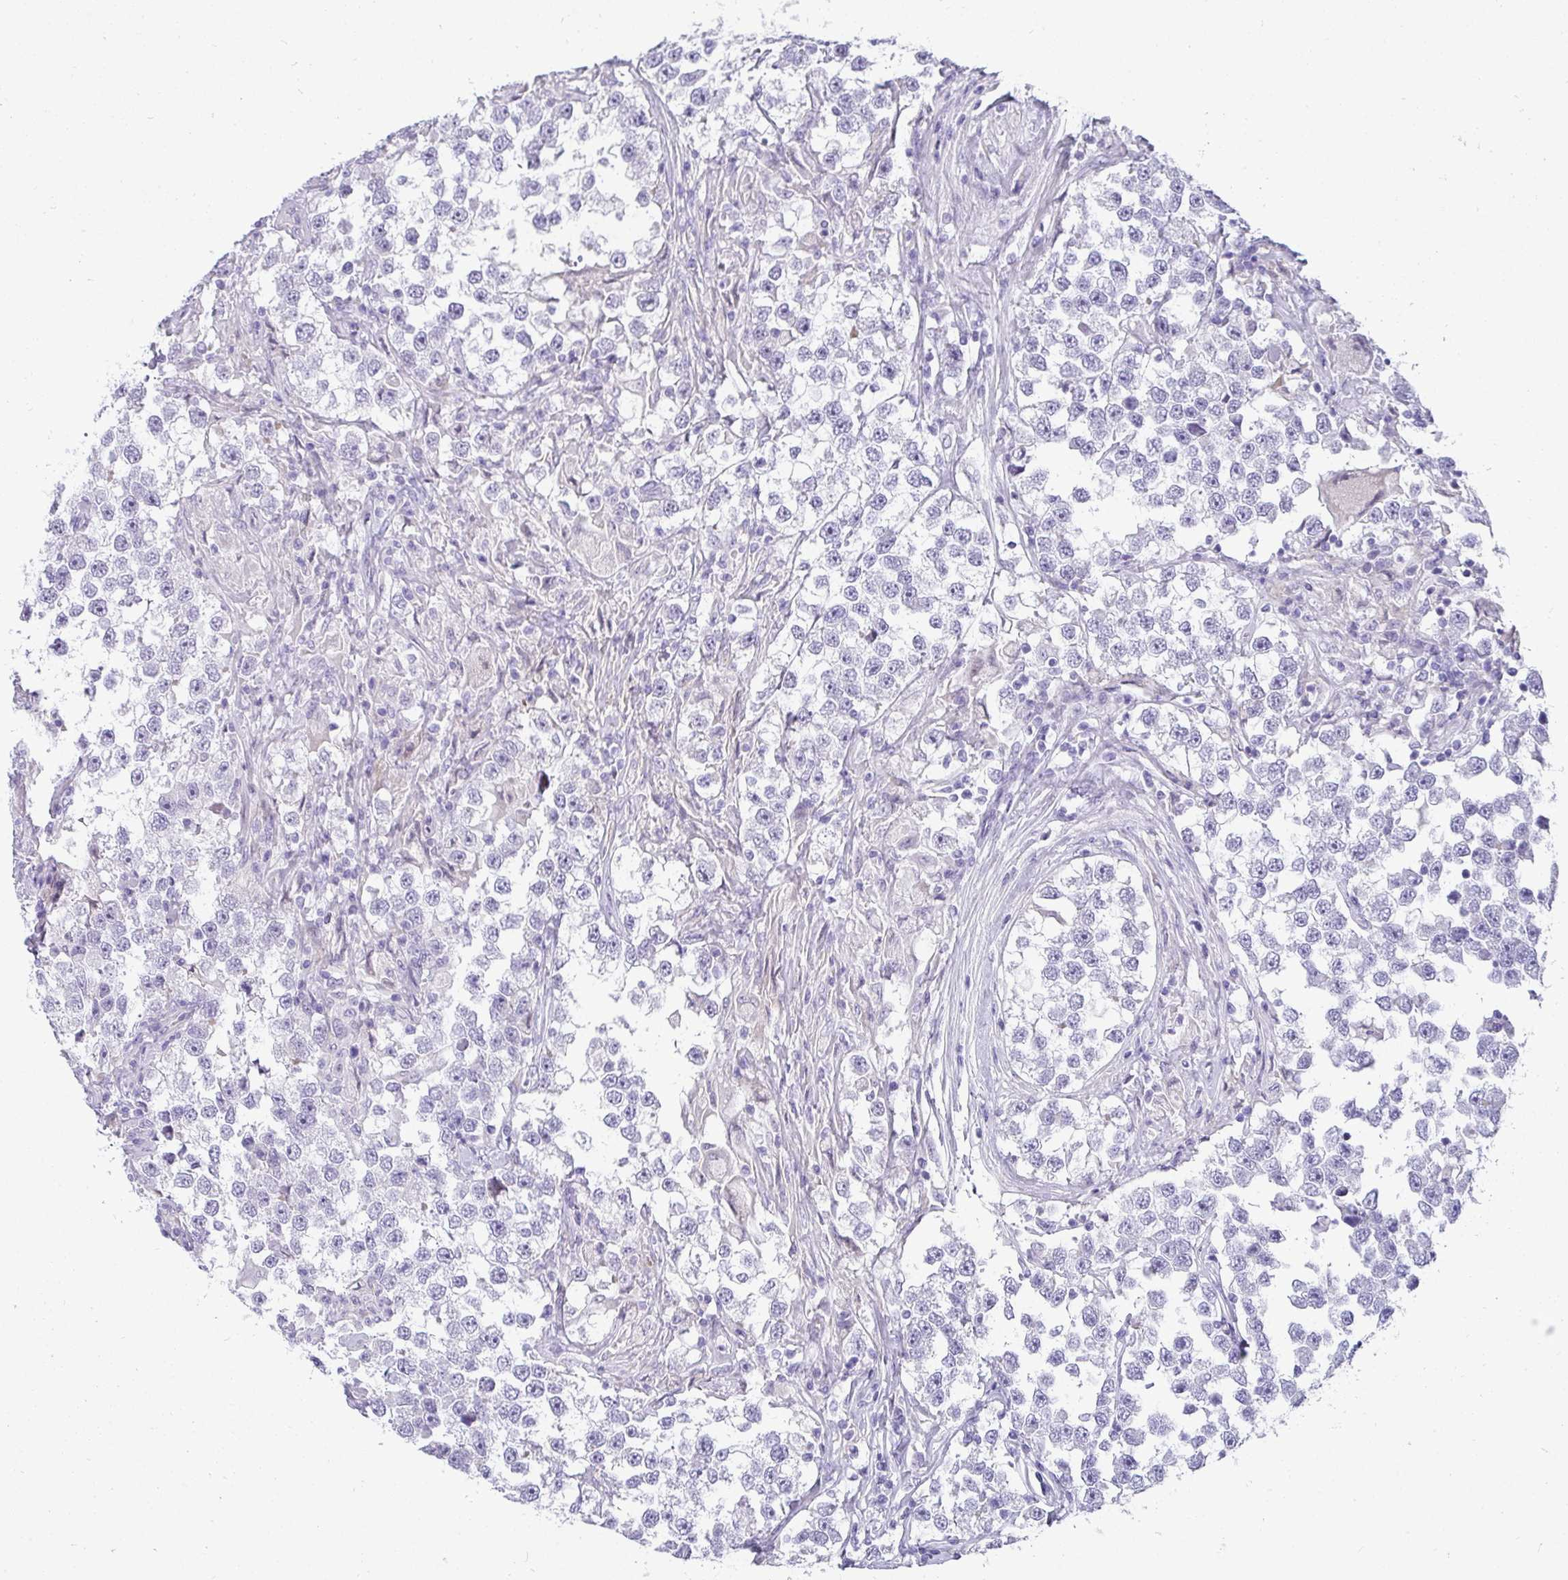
{"staining": {"intensity": "negative", "quantity": "none", "location": "none"}, "tissue": "testis cancer", "cell_type": "Tumor cells", "image_type": "cancer", "snomed": [{"axis": "morphology", "description": "Seminoma, NOS"}, {"axis": "topography", "description": "Testis"}], "caption": "An IHC photomicrograph of testis cancer (seminoma) is shown. There is no staining in tumor cells of testis cancer (seminoma). Nuclei are stained in blue.", "gene": "AK5", "patient": {"sex": "male", "age": 46}}